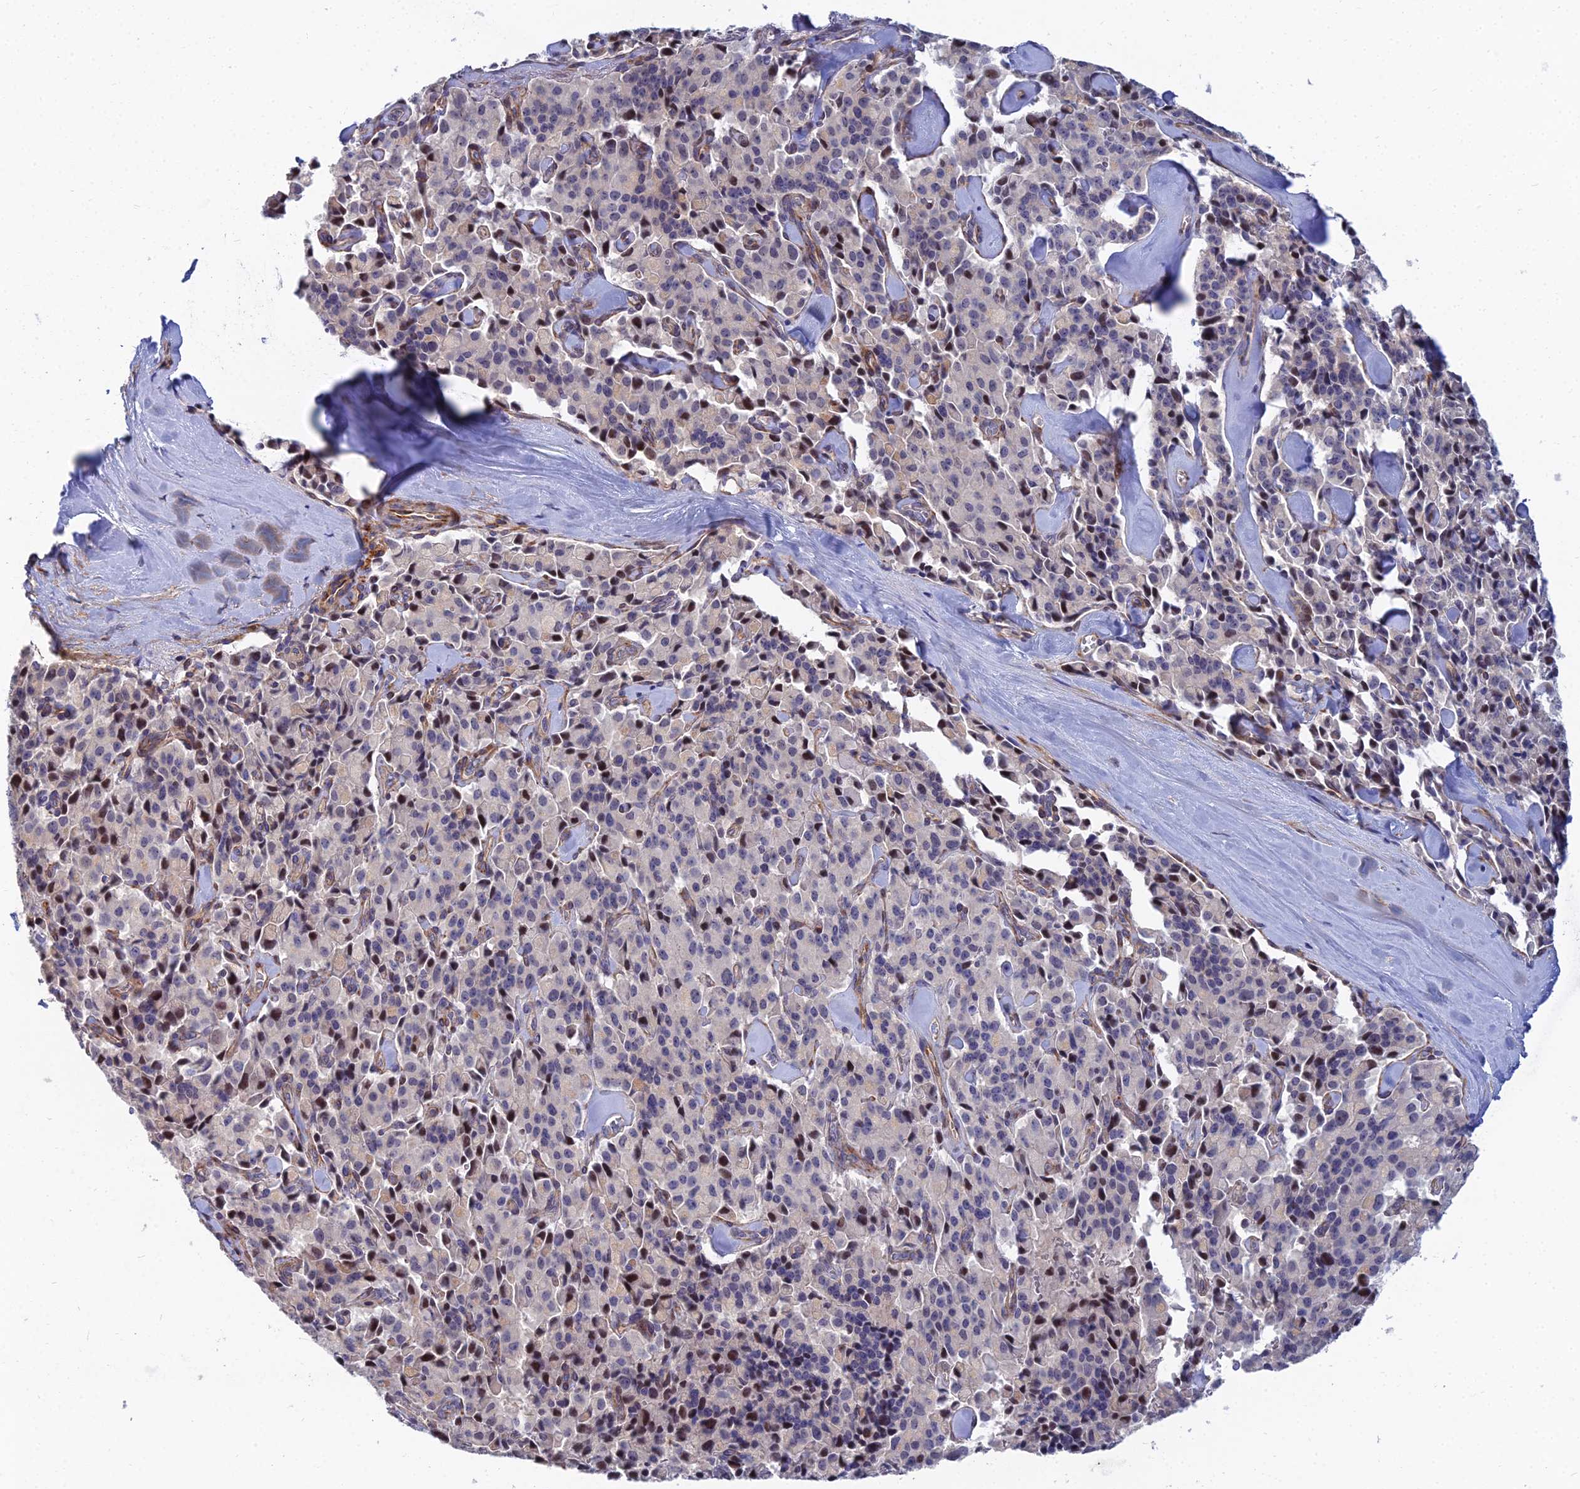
{"staining": {"intensity": "moderate", "quantity": "25%-75%", "location": "nuclear"}, "tissue": "pancreatic cancer", "cell_type": "Tumor cells", "image_type": "cancer", "snomed": [{"axis": "morphology", "description": "Adenocarcinoma, NOS"}, {"axis": "topography", "description": "Pancreas"}], "caption": "An image of pancreatic cancer (adenocarcinoma) stained for a protein exhibits moderate nuclear brown staining in tumor cells.", "gene": "TRIM43B", "patient": {"sex": "male", "age": 65}}